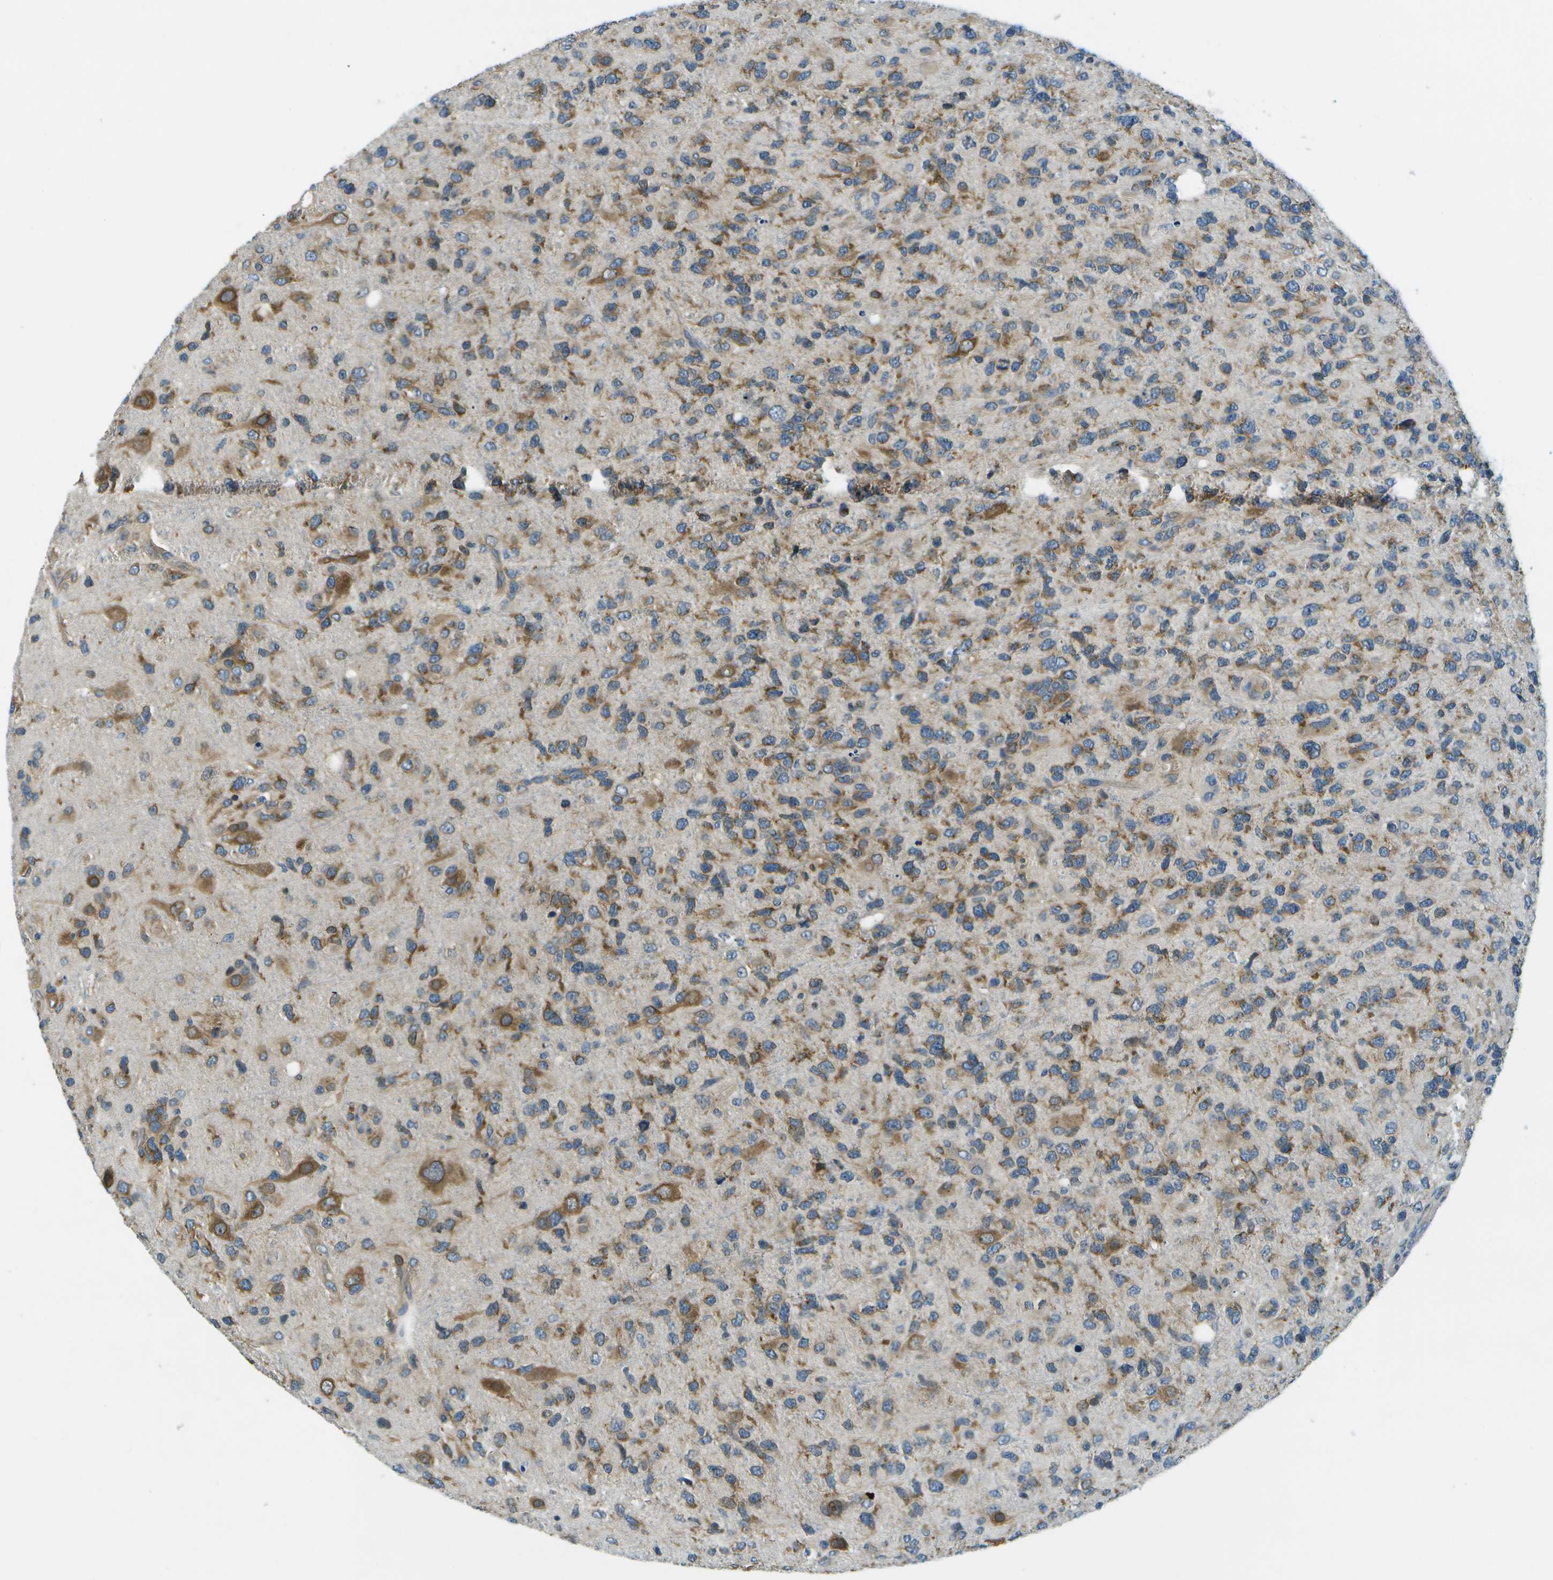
{"staining": {"intensity": "moderate", "quantity": "25%-75%", "location": "cytoplasmic/membranous"}, "tissue": "glioma", "cell_type": "Tumor cells", "image_type": "cancer", "snomed": [{"axis": "morphology", "description": "Glioma, malignant, High grade"}, {"axis": "topography", "description": "Brain"}], "caption": "This micrograph reveals immunohistochemistry staining of glioma, with medium moderate cytoplasmic/membranous expression in approximately 25%-75% of tumor cells.", "gene": "CTIF", "patient": {"sex": "female", "age": 58}}